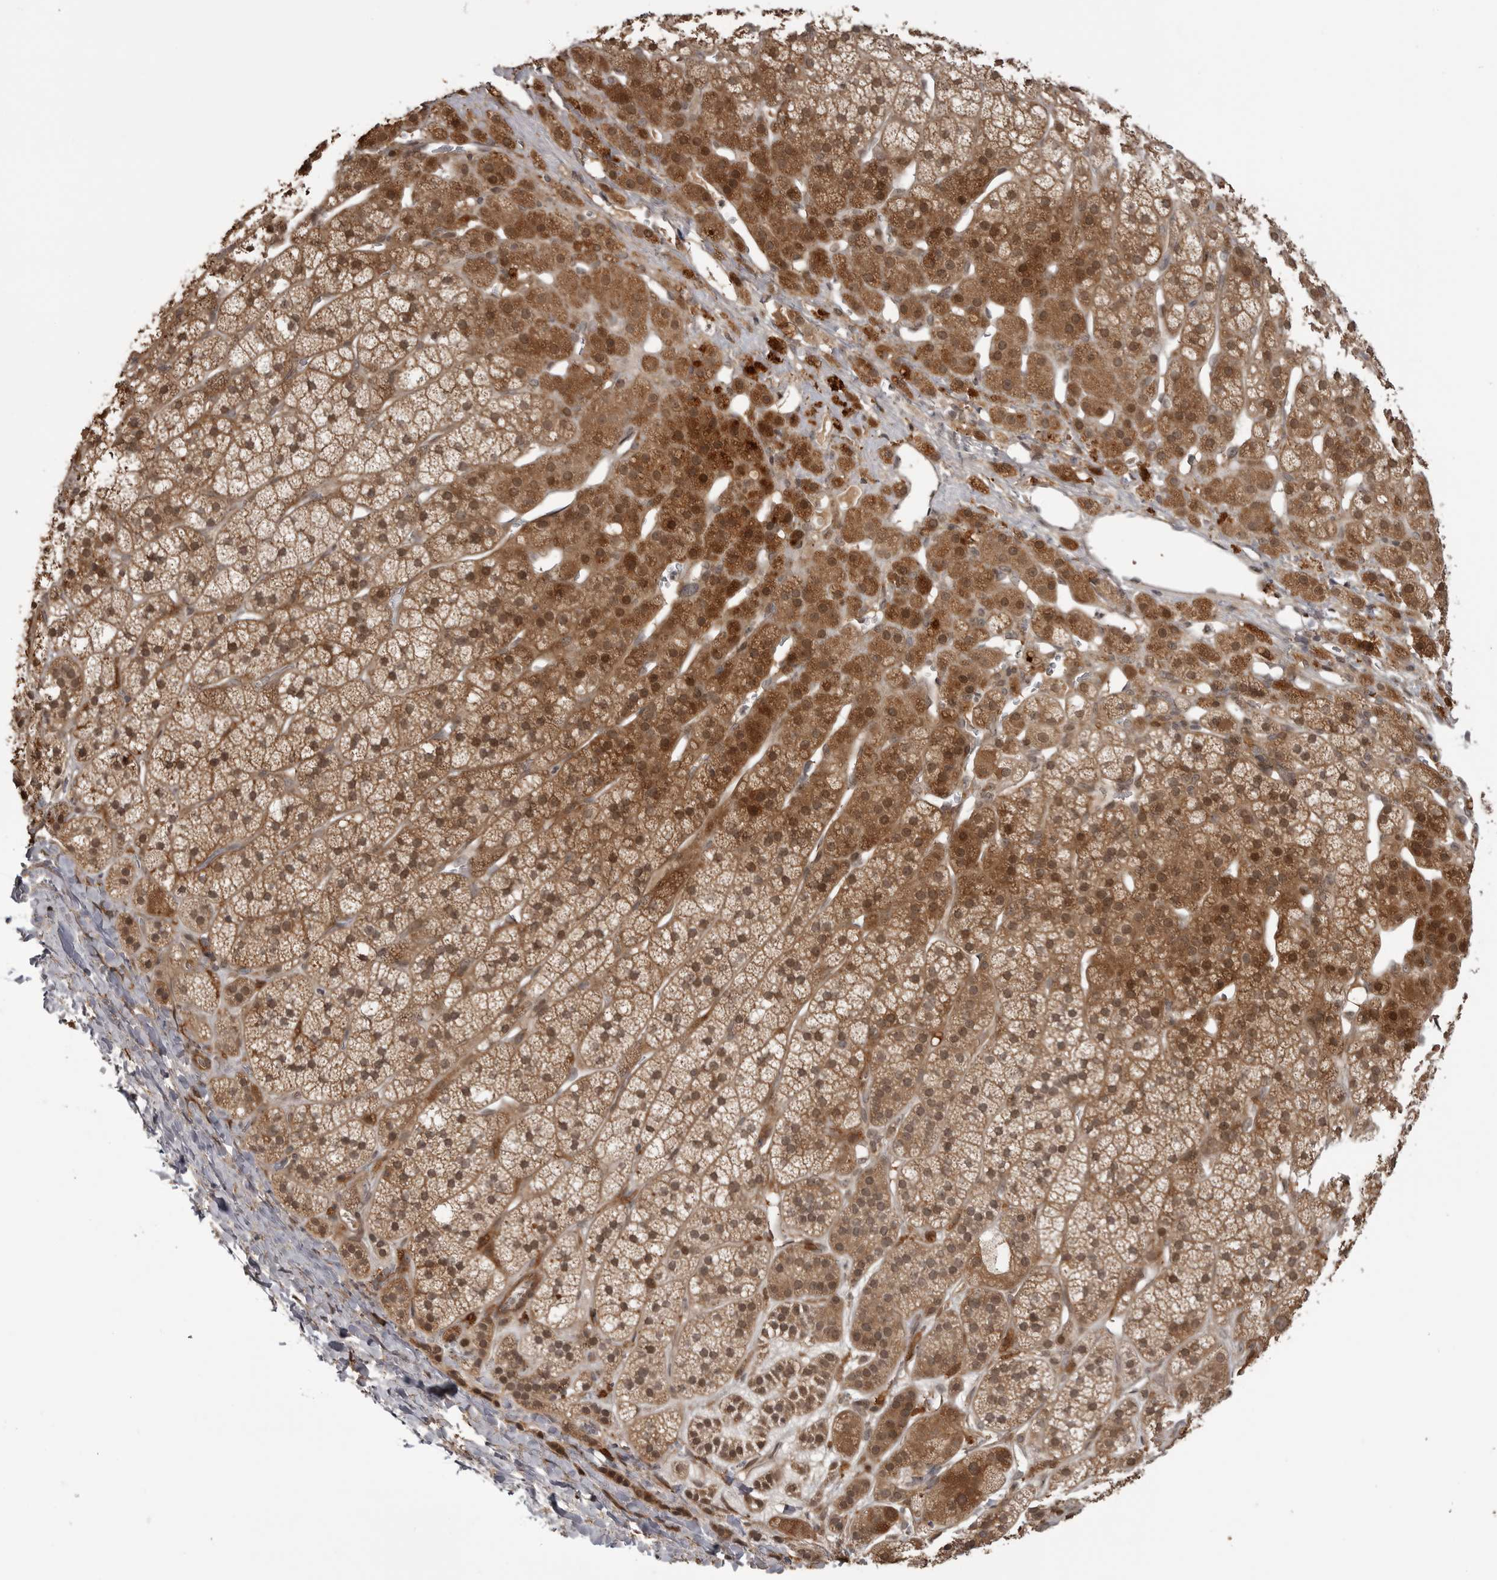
{"staining": {"intensity": "strong", "quantity": ">75%", "location": "cytoplasmic/membranous,nuclear"}, "tissue": "adrenal gland", "cell_type": "Glandular cells", "image_type": "normal", "snomed": [{"axis": "morphology", "description": "Normal tissue, NOS"}, {"axis": "topography", "description": "Adrenal gland"}], "caption": "Protein expression analysis of benign adrenal gland exhibits strong cytoplasmic/membranous,nuclear positivity in approximately >75% of glandular cells.", "gene": "AKAP7", "patient": {"sex": "male", "age": 56}}